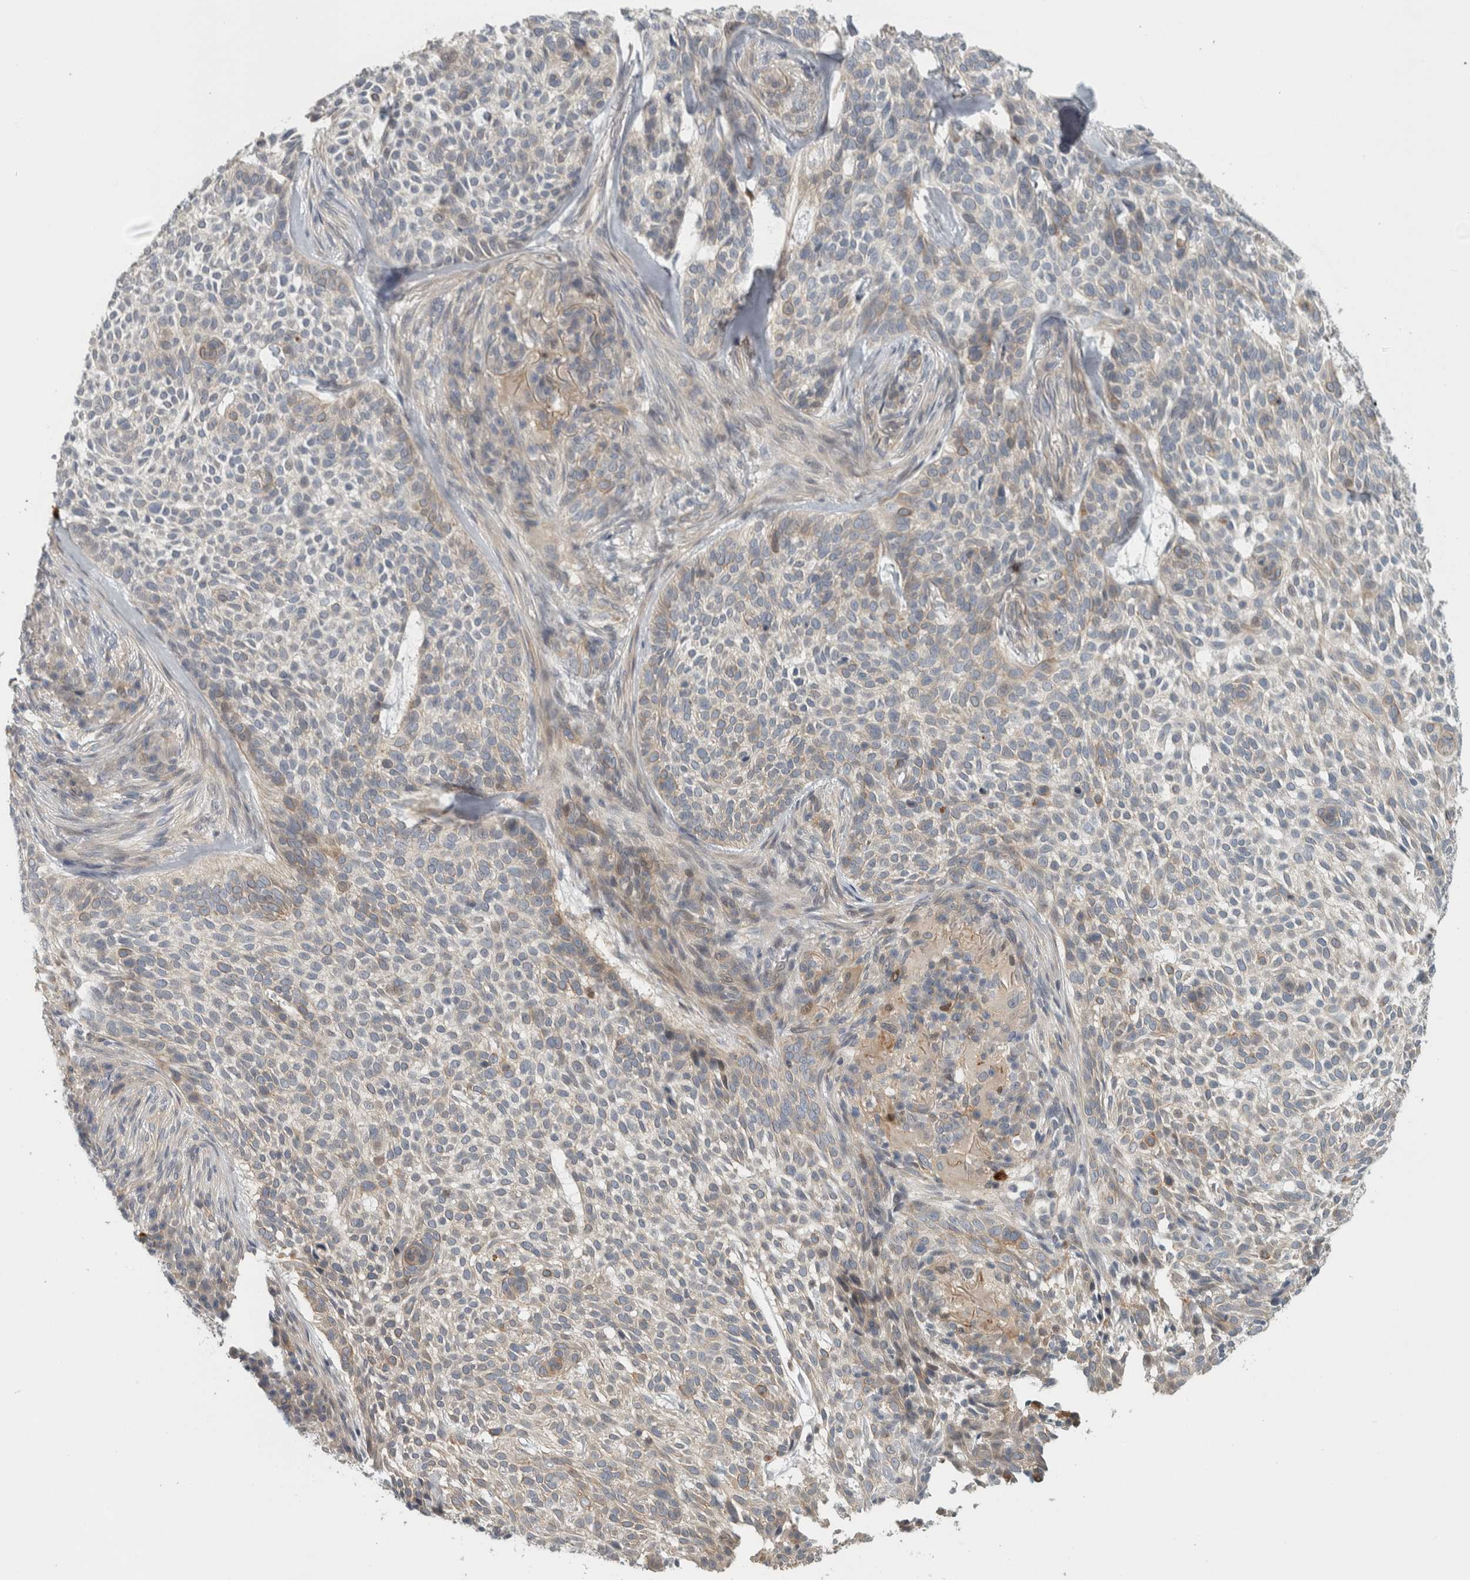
{"staining": {"intensity": "weak", "quantity": "<25%", "location": "cytoplasmic/membranous"}, "tissue": "skin cancer", "cell_type": "Tumor cells", "image_type": "cancer", "snomed": [{"axis": "morphology", "description": "Basal cell carcinoma"}, {"axis": "topography", "description": "Skin"}], "caption": "DAB (3,3'-diaminobenzidine) immunohistochemical staining of human skin basal cell carcinoma displays no significant staining in tumor cells.", "gene": "ZNF804B", "patient": {"sex": "female", "age": 64}}